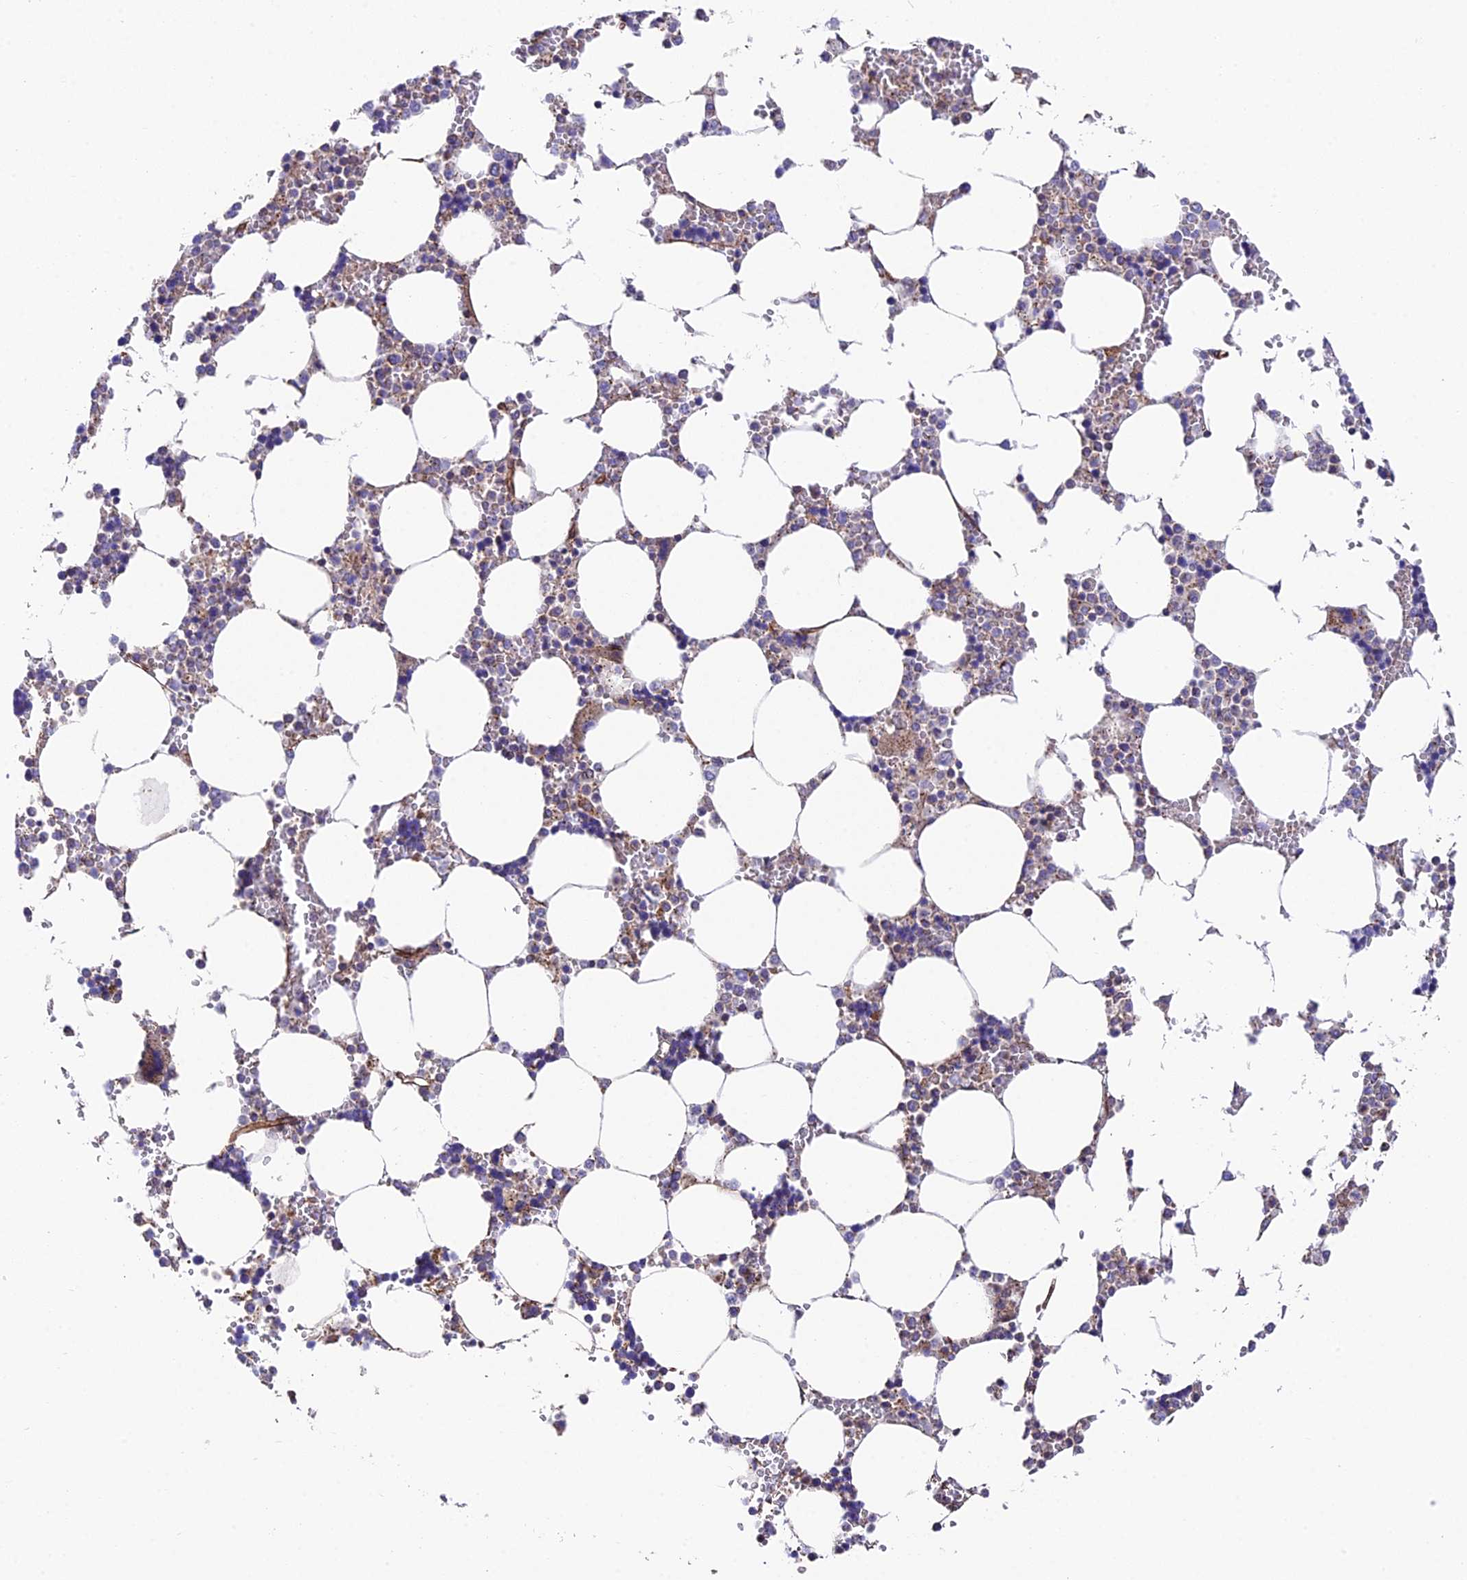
{"staining": {"intensity": "moderate", "quantity": "<25%", "location": "cytoplasmic/membranous"}, "tissue": "bone marrow", "cell_type": "Hematopoietic cells", "image_type": "normal", "snomed": [{"axis": "morphology", "description": "Normal tissue, NOS"}, {"axis": "topography", "description": "Bone marrow"}], "caption": "About <25% of hematopoietic cells in normal bone marrow exhibit moderate cytoplasmic/membranous protein positivity as visualized by brown immunohistochemical staining.", "gene": "QRFP", "patient": {"sex": "male", "age": 64}}